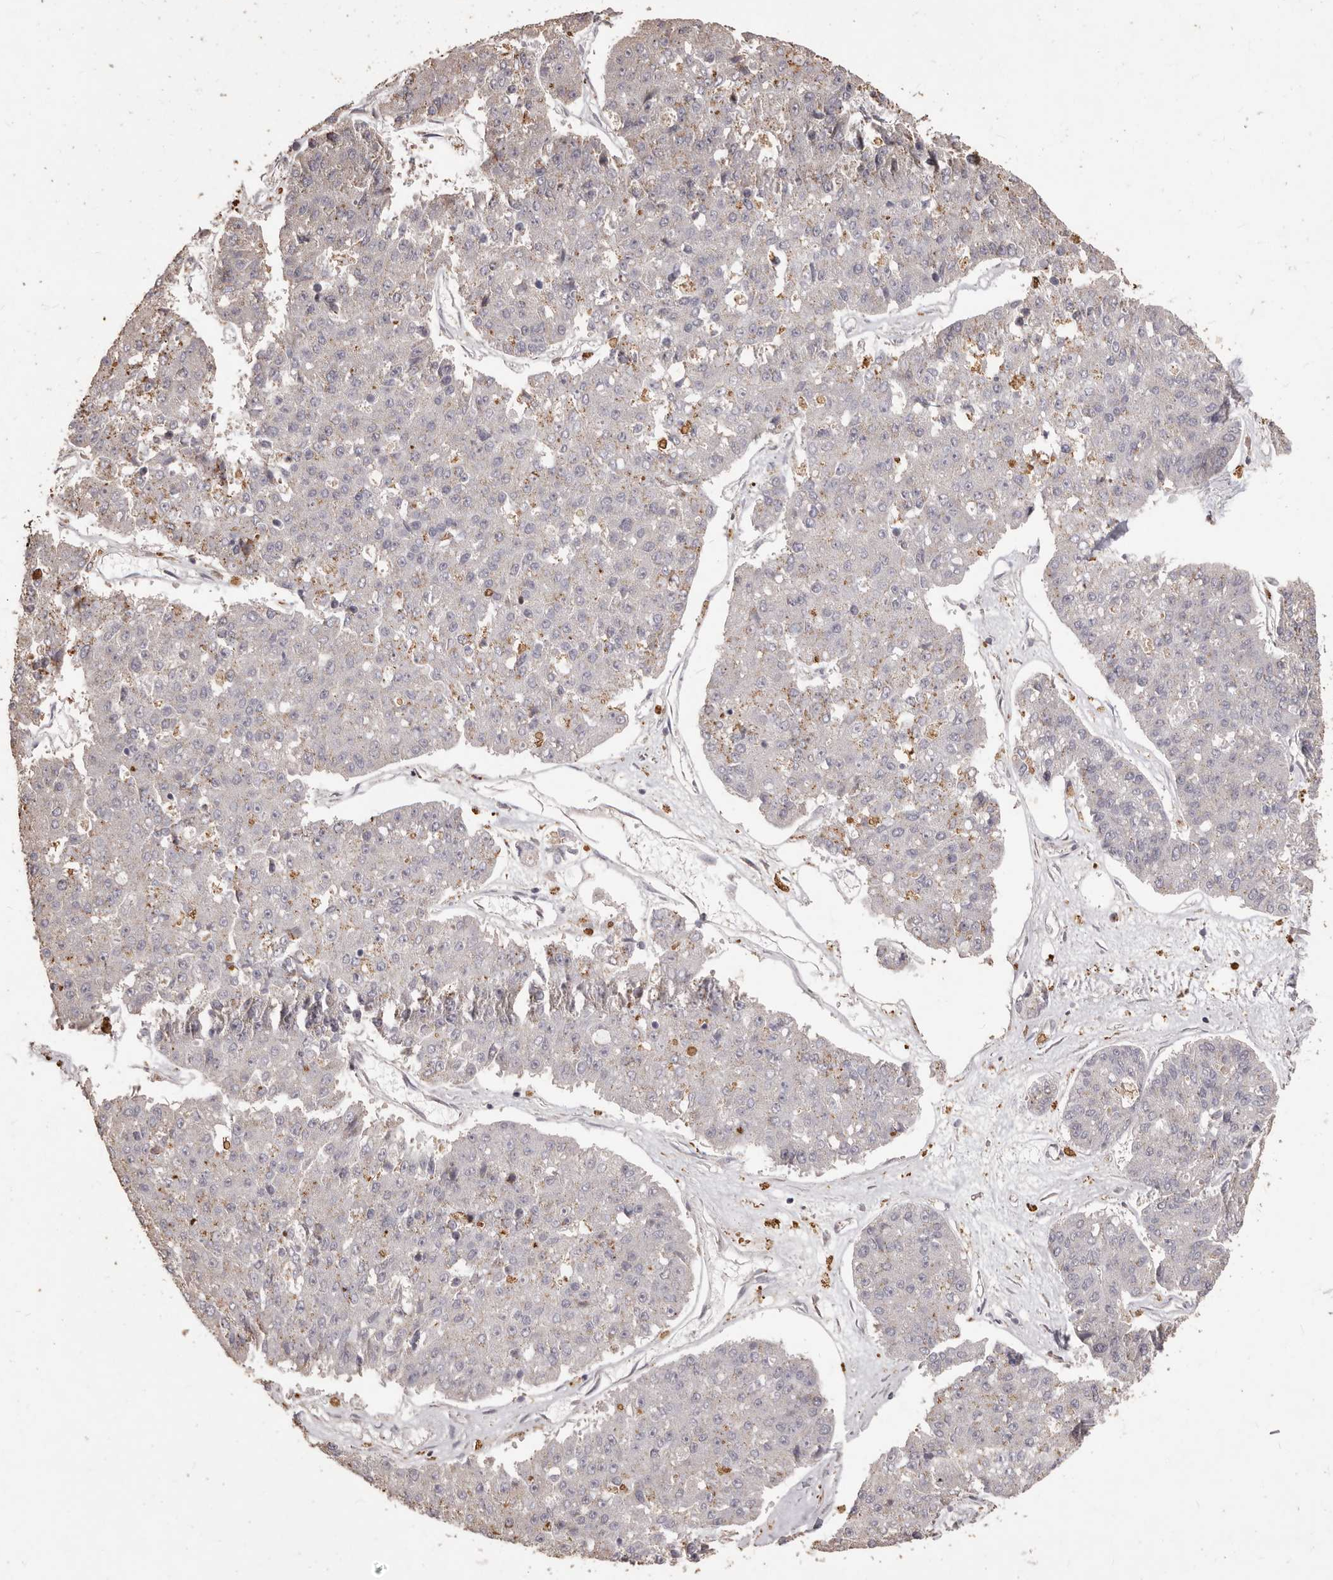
{"staining": {"intensity": "moderate", "quantity": "<25%", "location": "cytoplasmic/membranous"}, "tissue": "pancreatic cancer", "cell_type": "Tumor cells", "image_type": "cancer", "snomed": [{"axis": "morphology", "description": "Adenocarcinoma, NOS"}, {"axis": "topography", "description": "Pancreas"}], "caption": "Tumor cells exhibit low levels of moderate cytoplasmic/membranous positivity in approximately <25% of cells in human pancreatic cancer (adenocarcinoma).", "gene": "PRSS27", "patient": {"sex": "male", "age": 50}}